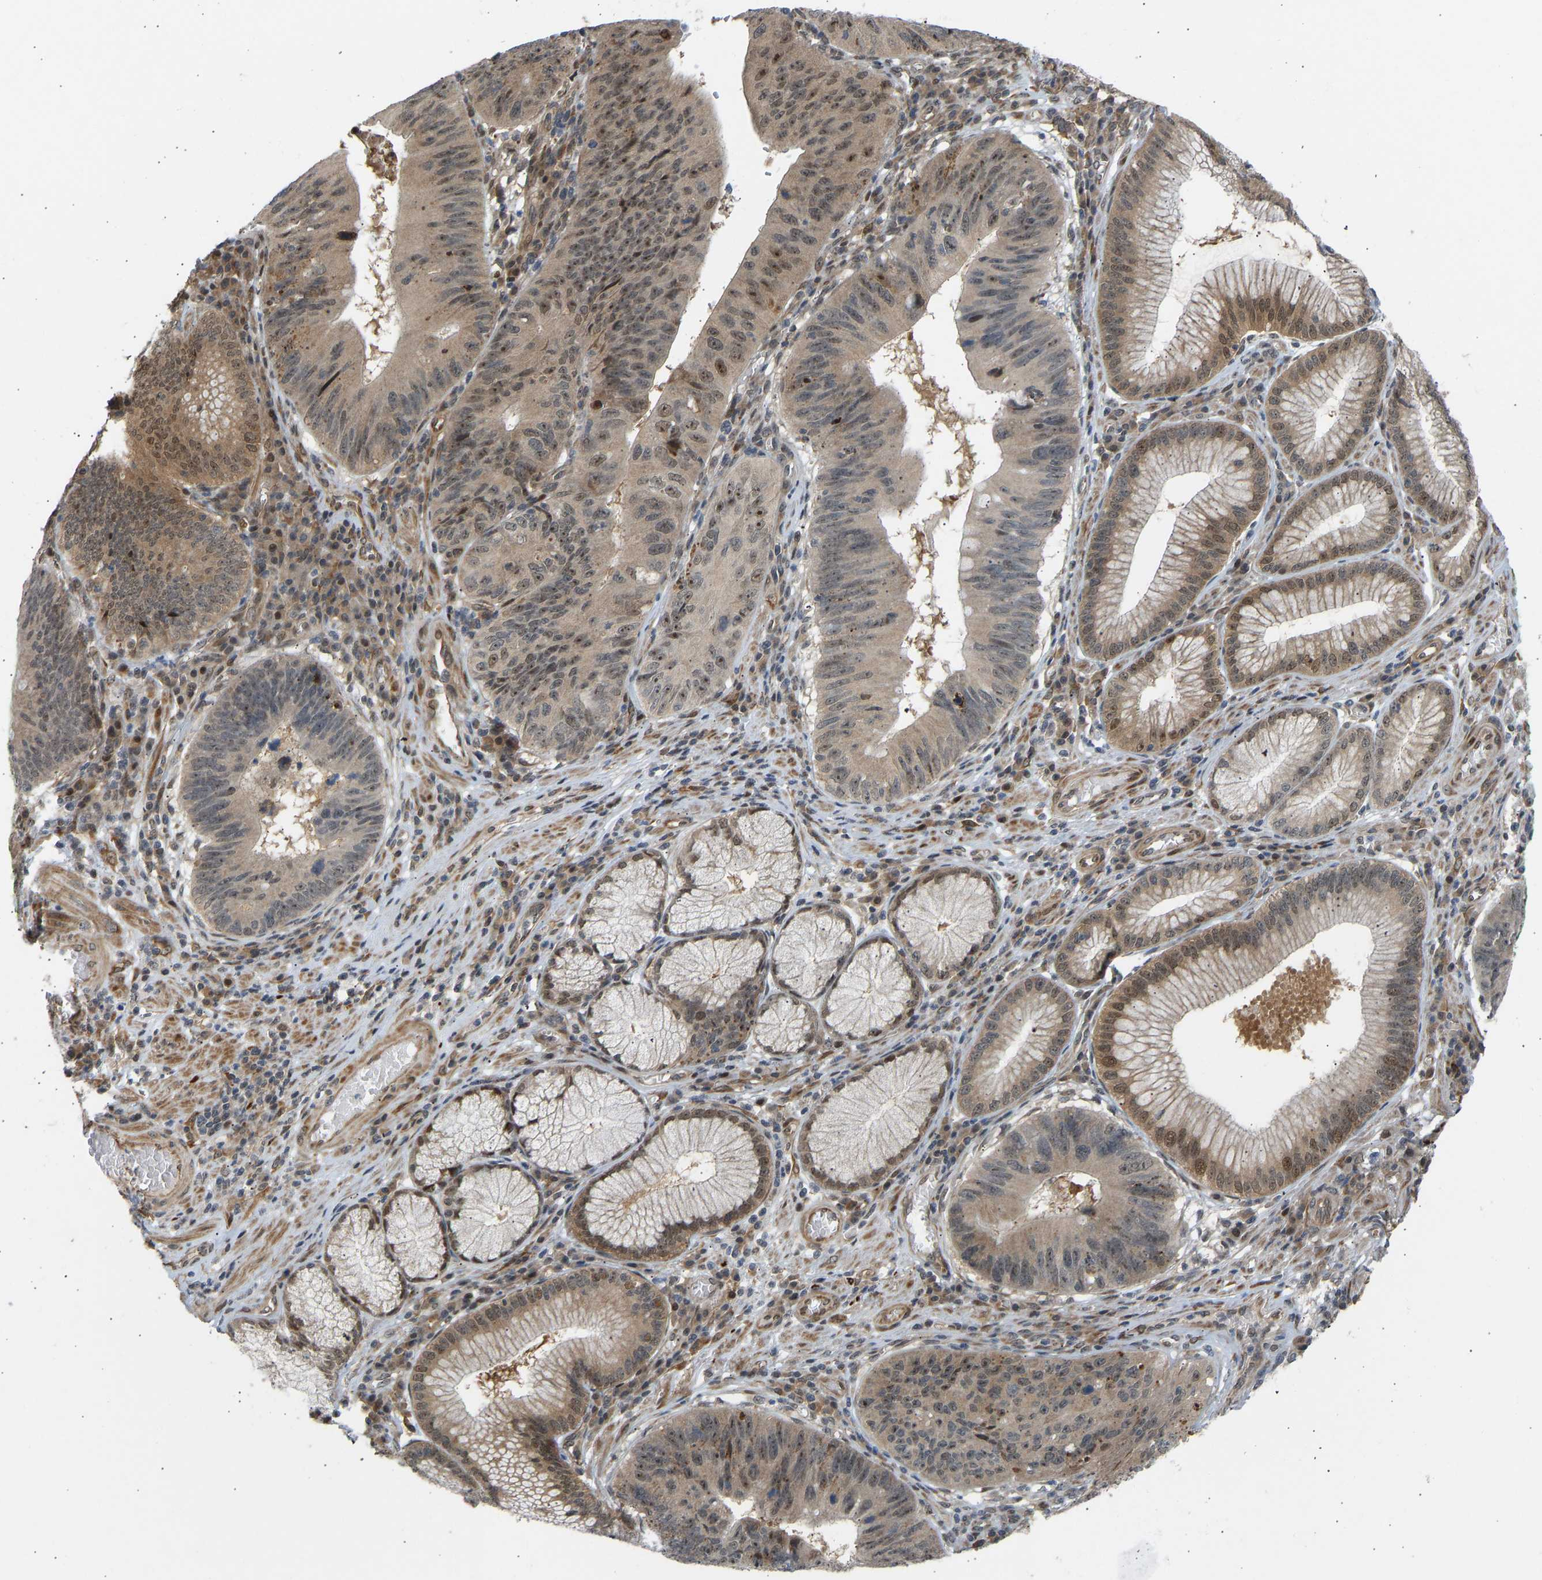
{"staining": {"intensity": "moderate", "quantity": ">75%", "location": "cytoplasmic/membranous,nuclear"}, "tissue": "stomach cancer", "cell_type": "Tumor cells", "image_type": "cancer", "snomed": [{"axis": "morphology", "description": "Adenocarcinoma, NOS"}, {"axis": "topography", "description": "Stomach"}], "caption": "The photomicrograph shows a brown stain indicating the presence of a protein in the cytoplasmic/membranous and nuclear of tumor cells in stomach adenocarcinoma.", "gene": "BAG1", "patient": {"sex": "male", "age": 59}}